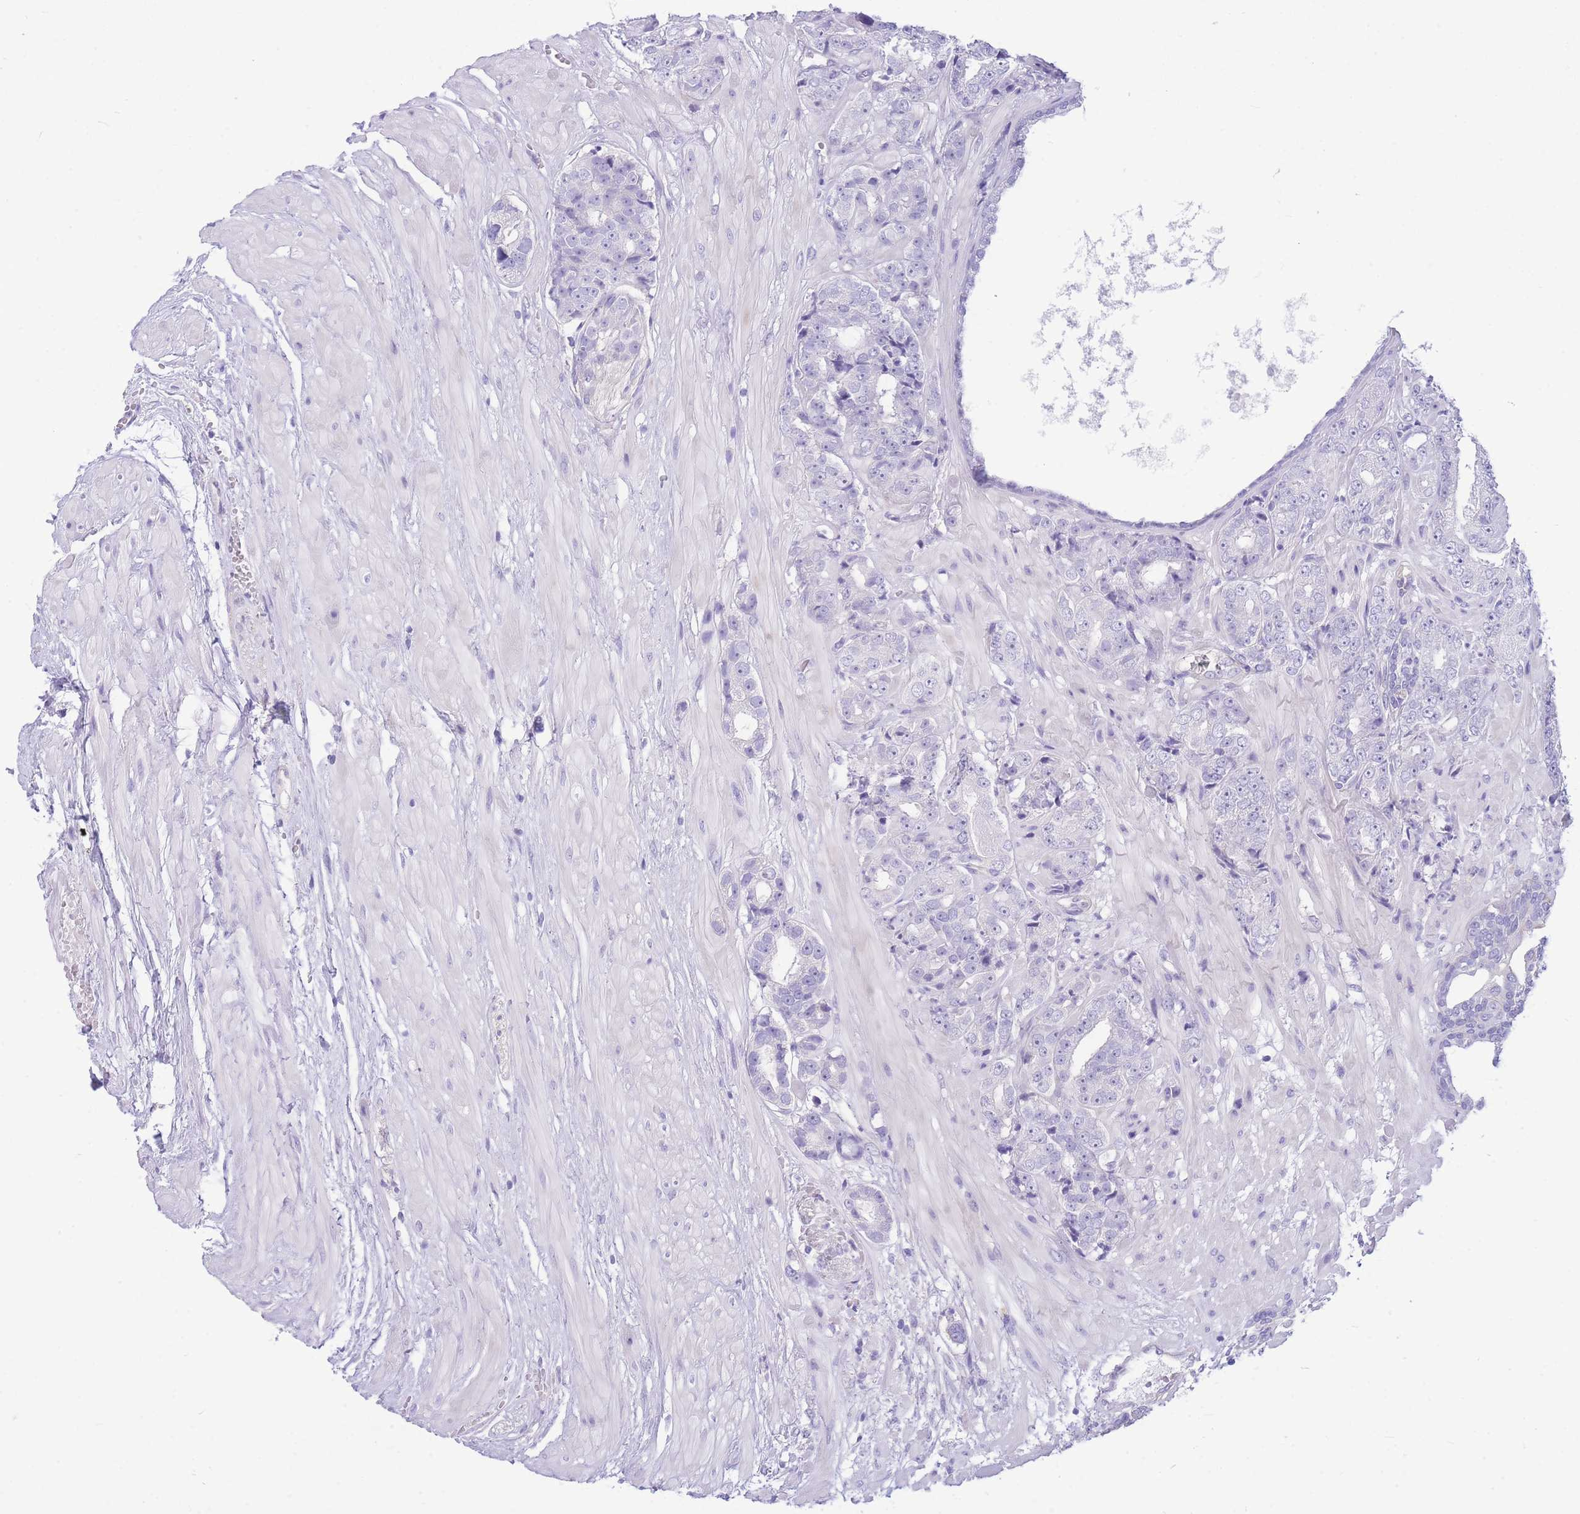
{"staining": {"intensity": "negative", "quantity": "none", "location": "none"}, "tissue": "prostate cancer", "cell_type": "Tumor cells", "image_type": "cancer", "snomed": [{"axis": "morphology", "description": "Adenocarcinoma, High grade"}, {"axis": "topography", "description": "Prostate"}], "caption": "Prostate cancer stained for a protein using immunohistochemistry (IHC) exhibits no expression tumor cells.", "gene": "ZNF311", "patient": {"sex": "male", "age": 71}}